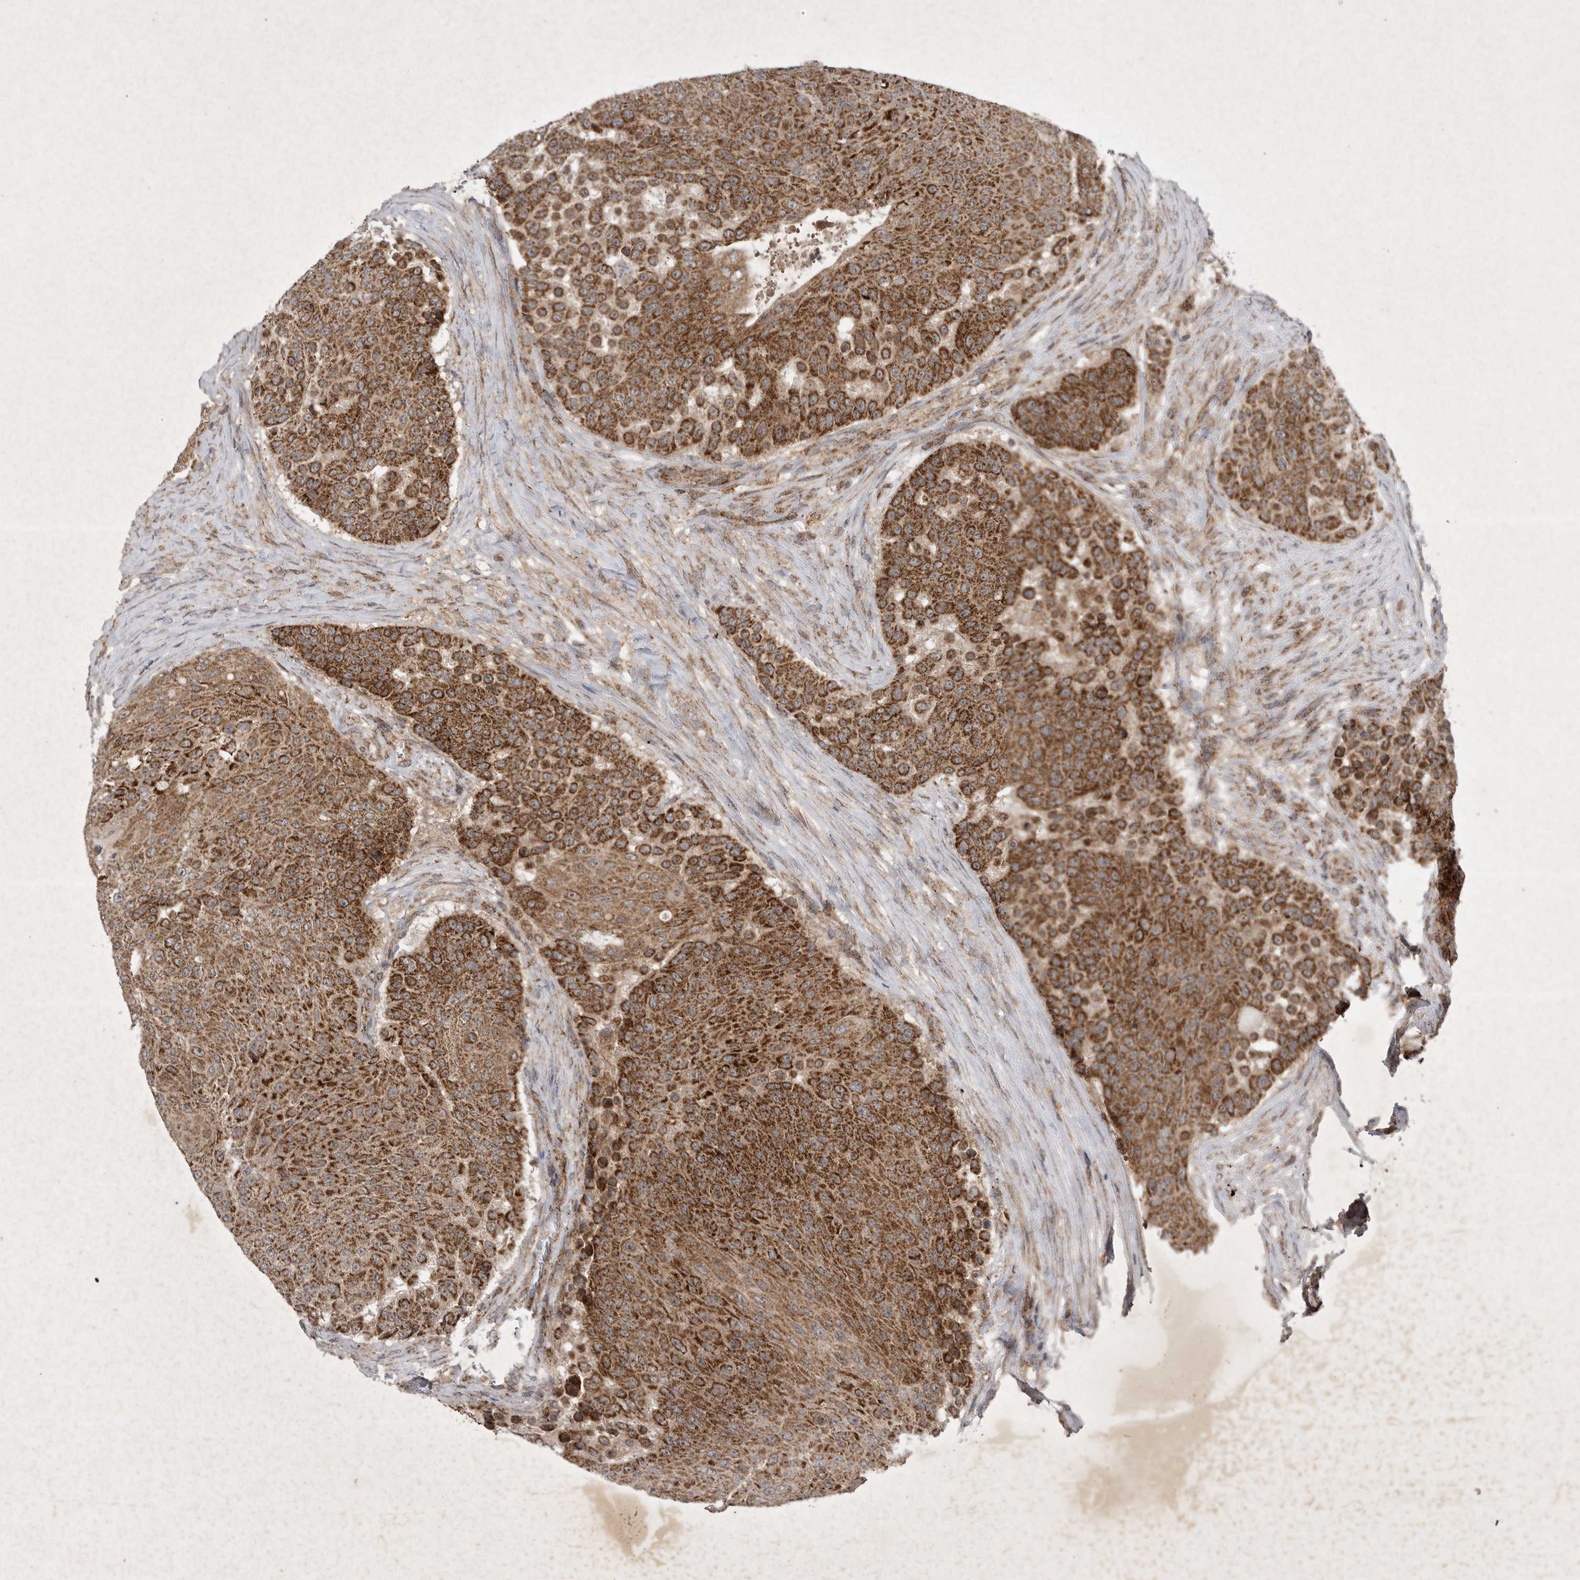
{"staining": {"intensity": "strong", "quantity": ">75%", "location": "cytoplasmic/membranous"}, "tissue": "urothelial cancer", "cell_type": "Tumor cells", "image_type": "cancer", "snomed": [{"axis": "morphology", "description": "Urothelial carcinoma, High grade"}, {"axis": "topography", "description": "Urinary bladder"}], "caption": "This is an image of immunohistochemistry staining of urothelial cancer, which shows strong positivity in the cytoplasmic/membranous of tumor cells.", "gene": "DDR1", "patient": {"sex": "female", "age": 63}}